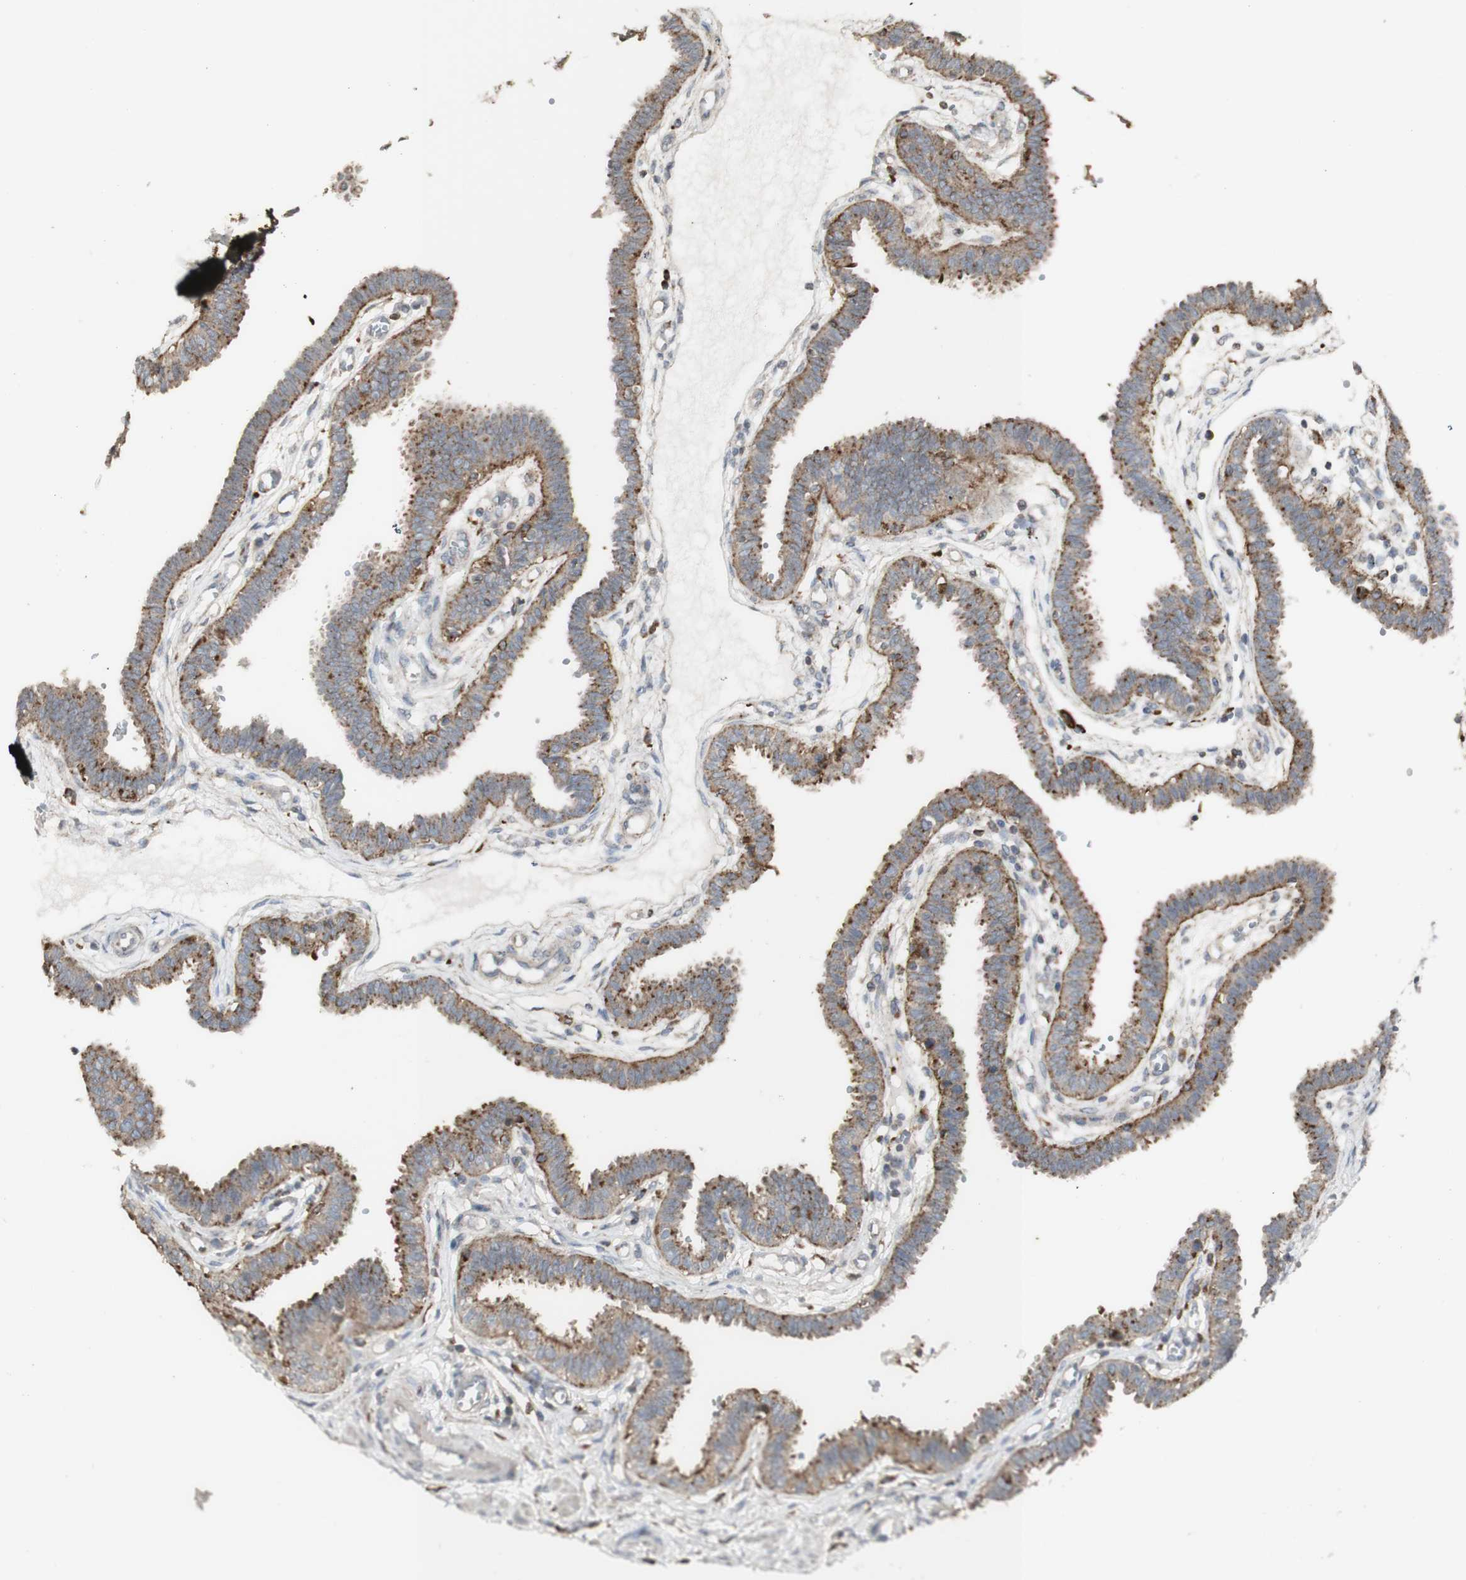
{"staining": {"intensity": "moderate", "quantity": ">75%", "location": "cytoplasmic/membranous"}, "tissue": "fallopian tube", "cell_type": "Glandular cells", "image_type": "normal", "snomed": [{"axis": "morphology", "description": "Normal tissue, NOS"}, {"axis": "topography", "description": "Fallopian tube"}], "caption": "Moderate cytoplasmic/membranous staining is seen in approximately >75% of glandular cells in normal fallopian tube. The staining was performed using DAB, with brown indicating positive protein expression. Nuclei are stained blue with hematoxylin.", "gene": "ATP6V1E1", "patient": {"sex": "female", "age": 32}}